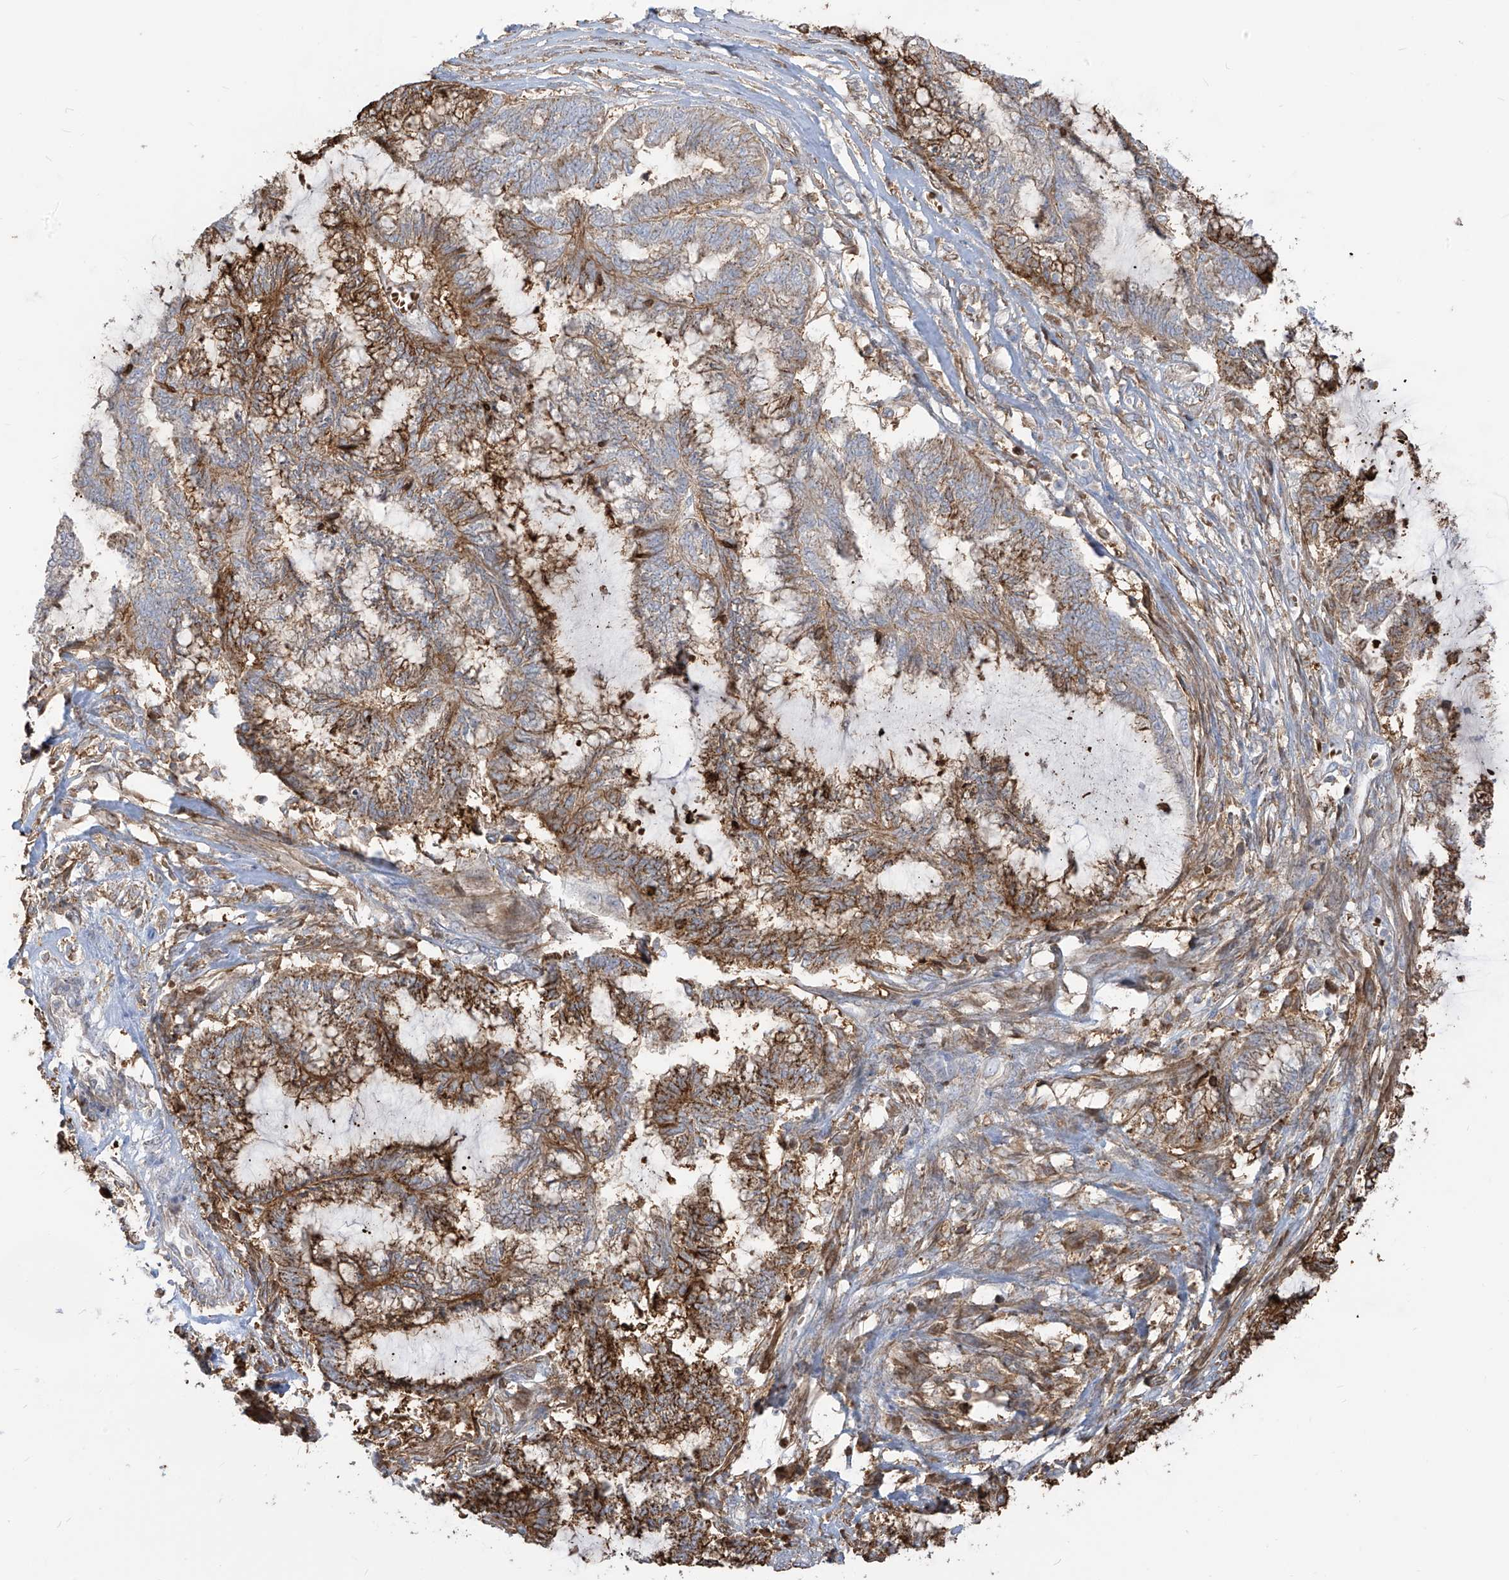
{"staining": {"intensity": "moderate", "quantity": "25%-75%", "location": "cytoplasmic/membranous"}, "tissue": "endometrial cancer", "cell_type": "Tumor cells", "image_type": "cancer", "snomed": [{"axis": "morphology", "description": "Adenocarcinoma, NOS"}, {"axis": "topography", "description": "Endometrium"}], "caption": "Human endometrial cancer stained with a brown dye displays moderate cytoplasmic/membranous positive expression in about 25%-75% of tumor cells.", "gene": "ZGRF1", "patient": {"sex": "female", "age": 86}}